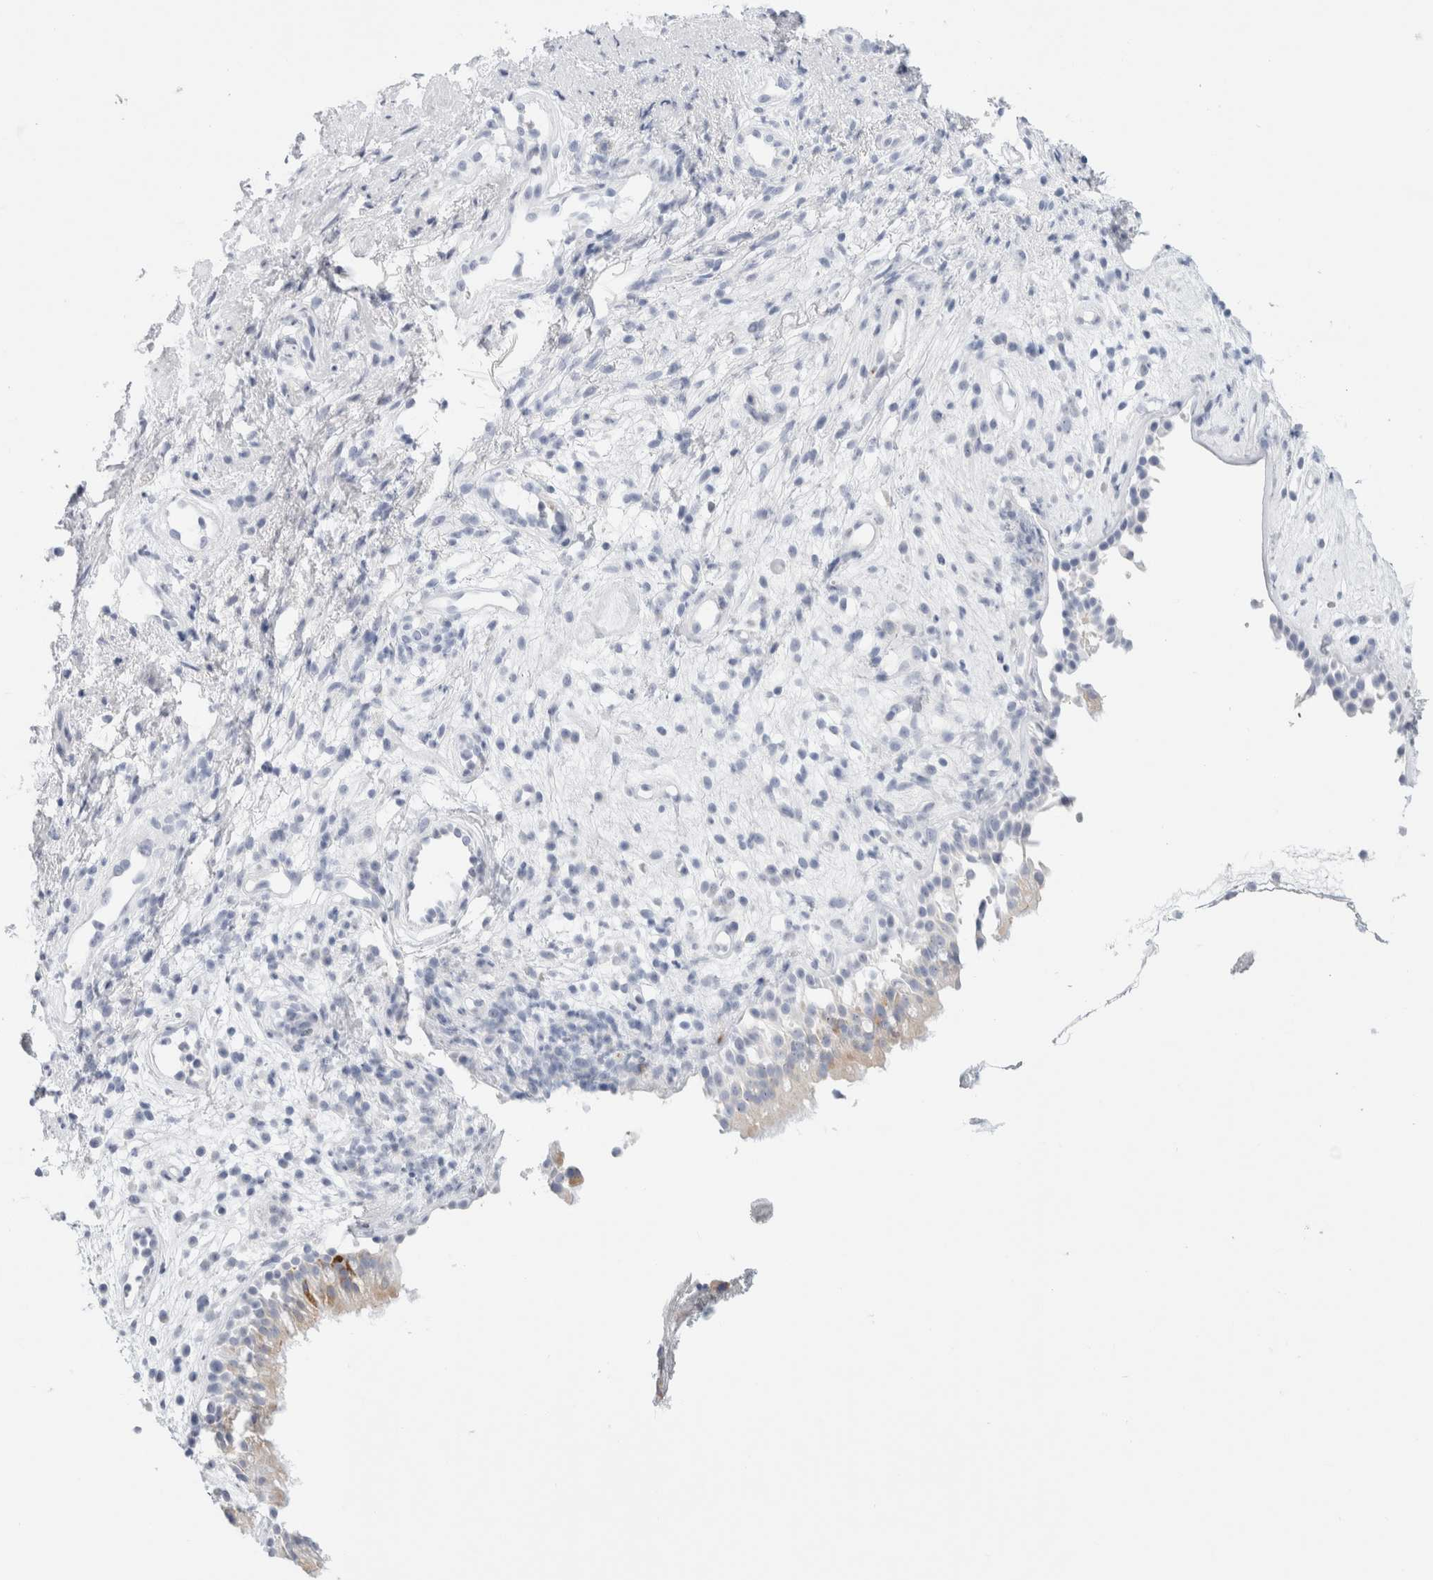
{"staining": {"intensity": "weak", "quantity": "<25%", "location": "cytoplasmic/membranous"}, "tissue": "nasopharynx", "cell_type": "Respiratory epithelial cells", "image_type": "normal", "snomed": [{"axis": "morphology", "description": "Normal tissue, NOS"}, {"axis": "morphology", "description": "Inflammation, NOS"}, {"axis": "topography", "description": "Nasopharynx"}], "caption": "An image of human nasopharynx is negative for staining in respiratory epithelial cells. (Brightfield microscopy of DAB IHC at high magnification).", "gene": "MUC15", "patient": {"sex": "male", "age": 54}}